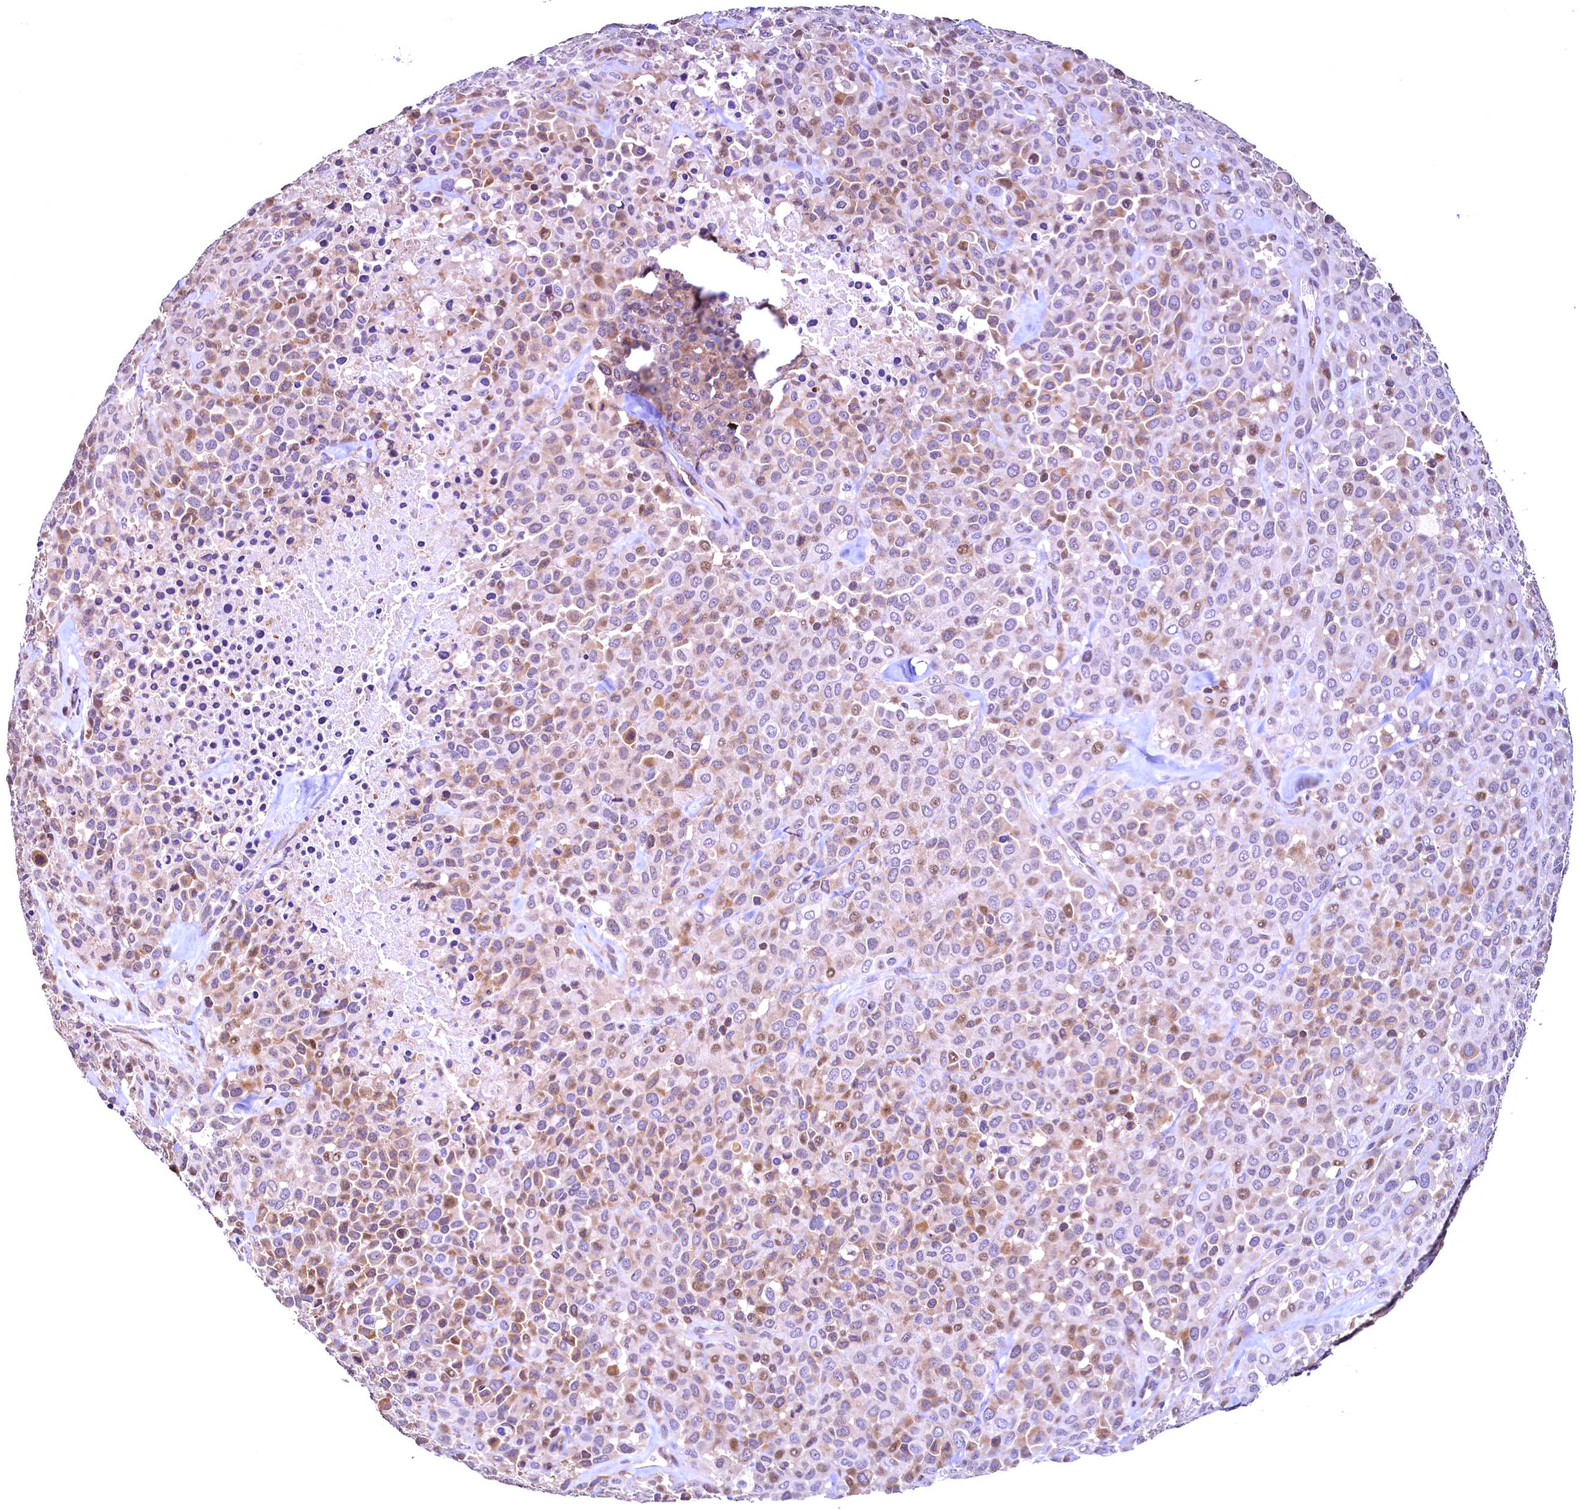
{"staining": {"intensity": "moderate", "quantity": "<25%", "location": "cytoplasmic/membranous"}, "tissue": "melanoma", "cell_type": "Tumor cells", "image_type": "cancer", "snomed": [{"axis": "morphology", "description": "Malignant melanoma, Metastatic site"}, {"axis": "topography", "description": "Skin"}], "caption": "The photomicrograph exhibits immunohistochemical staining of melanoma. There is moderate cytoplasmic/membranous positivity is identified in about <25% of tumor cells.", "gene": "LATS2", "patient": {"sex": "female", "age": 81}}